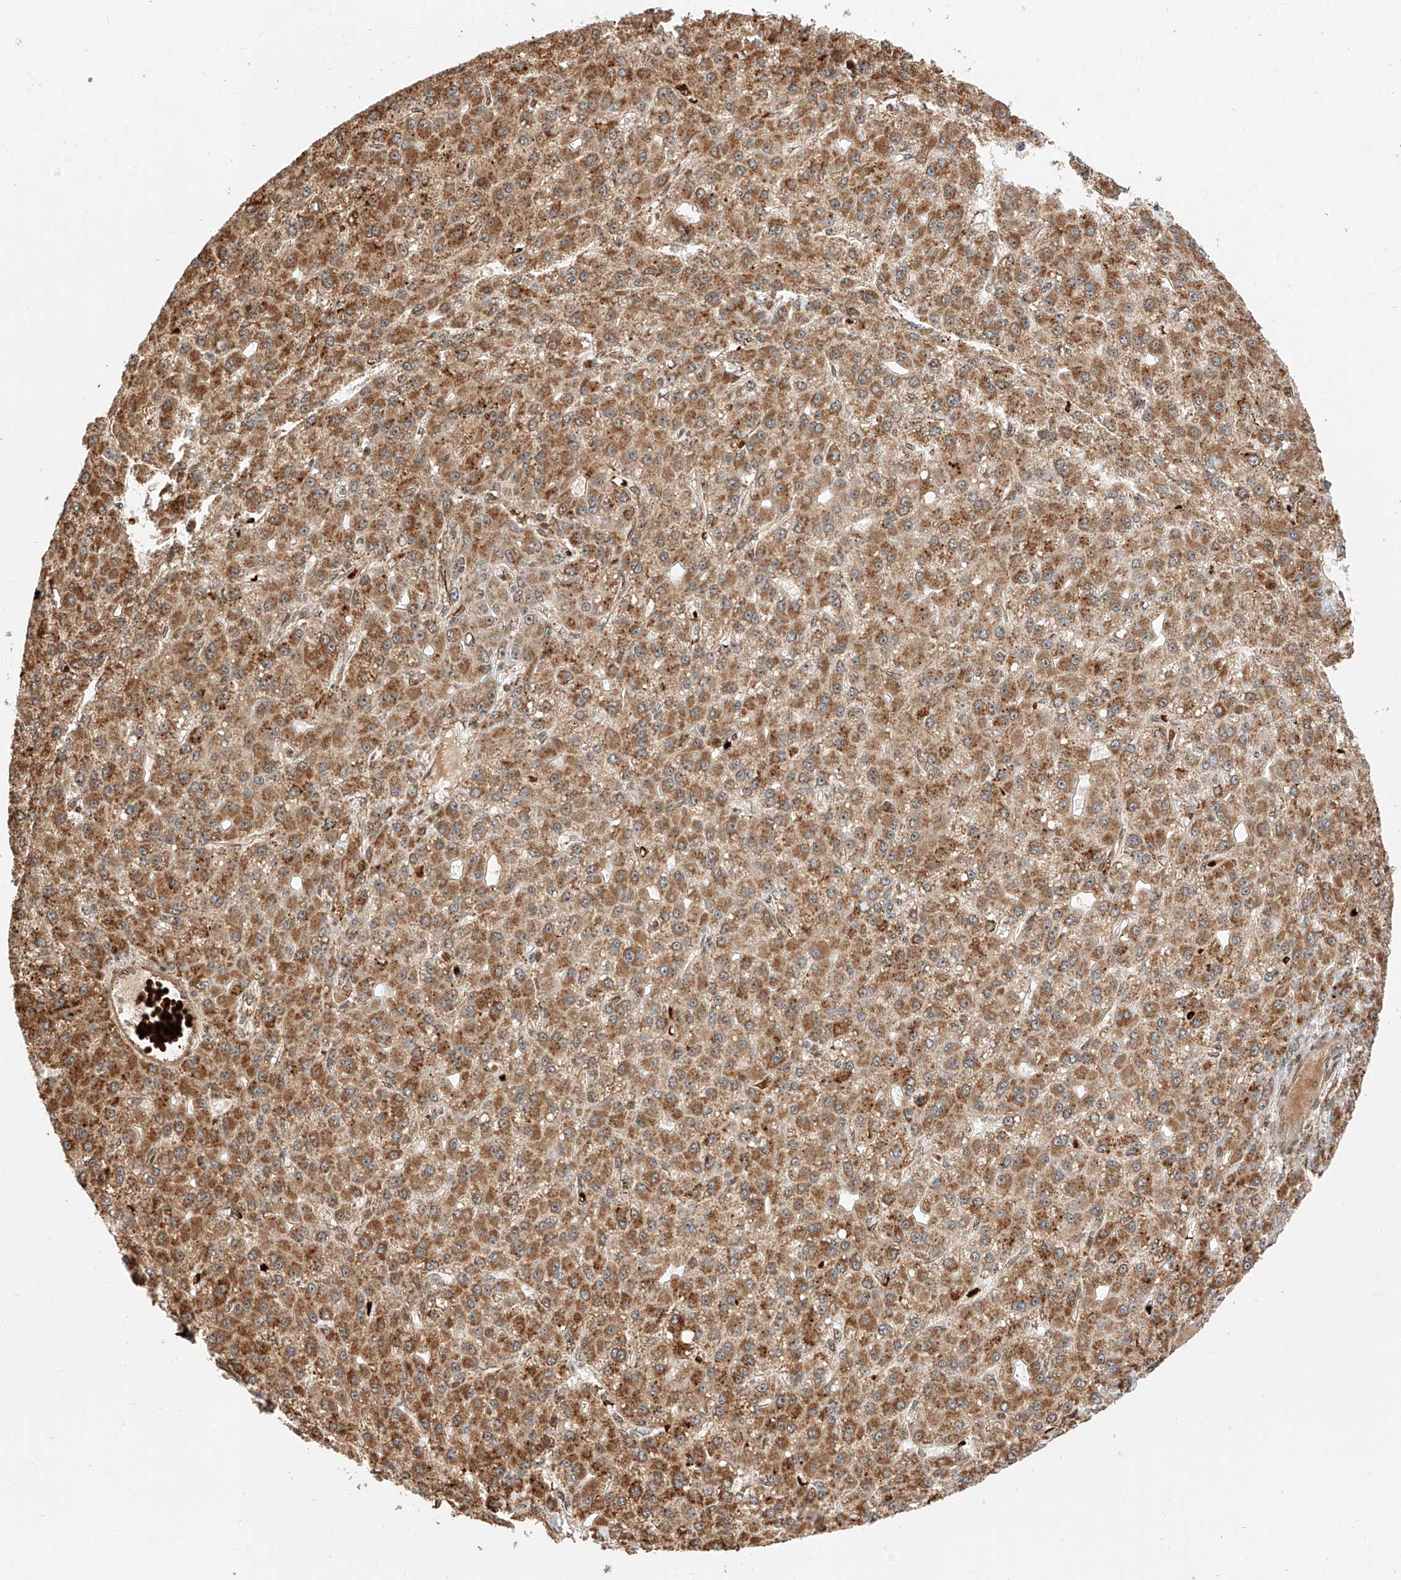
{"staining": {"intensity": "moderate", "quantity": ">75%", "location": "cytoplasmic/membranous"}, "tissue": "liver cancer", "cell_type": "Tumor cells", "image_type": "cancer", "snomed": [{"axis": "morphology", "description": "Carcinoma, Hepatocellular, NOS"}, {"axis": "topography", "description": "Liver"}], "caption": "This image exhibits liver hepatocellular carcinoma stained with IHC to label a protein in brown. The cytoplasmic/membranous of tumor cells show moderate positivity for the protein. Nuclei are counter-stained blue.", "gene": "THTPA", "patient": {"sex": "male", "age": 67}}